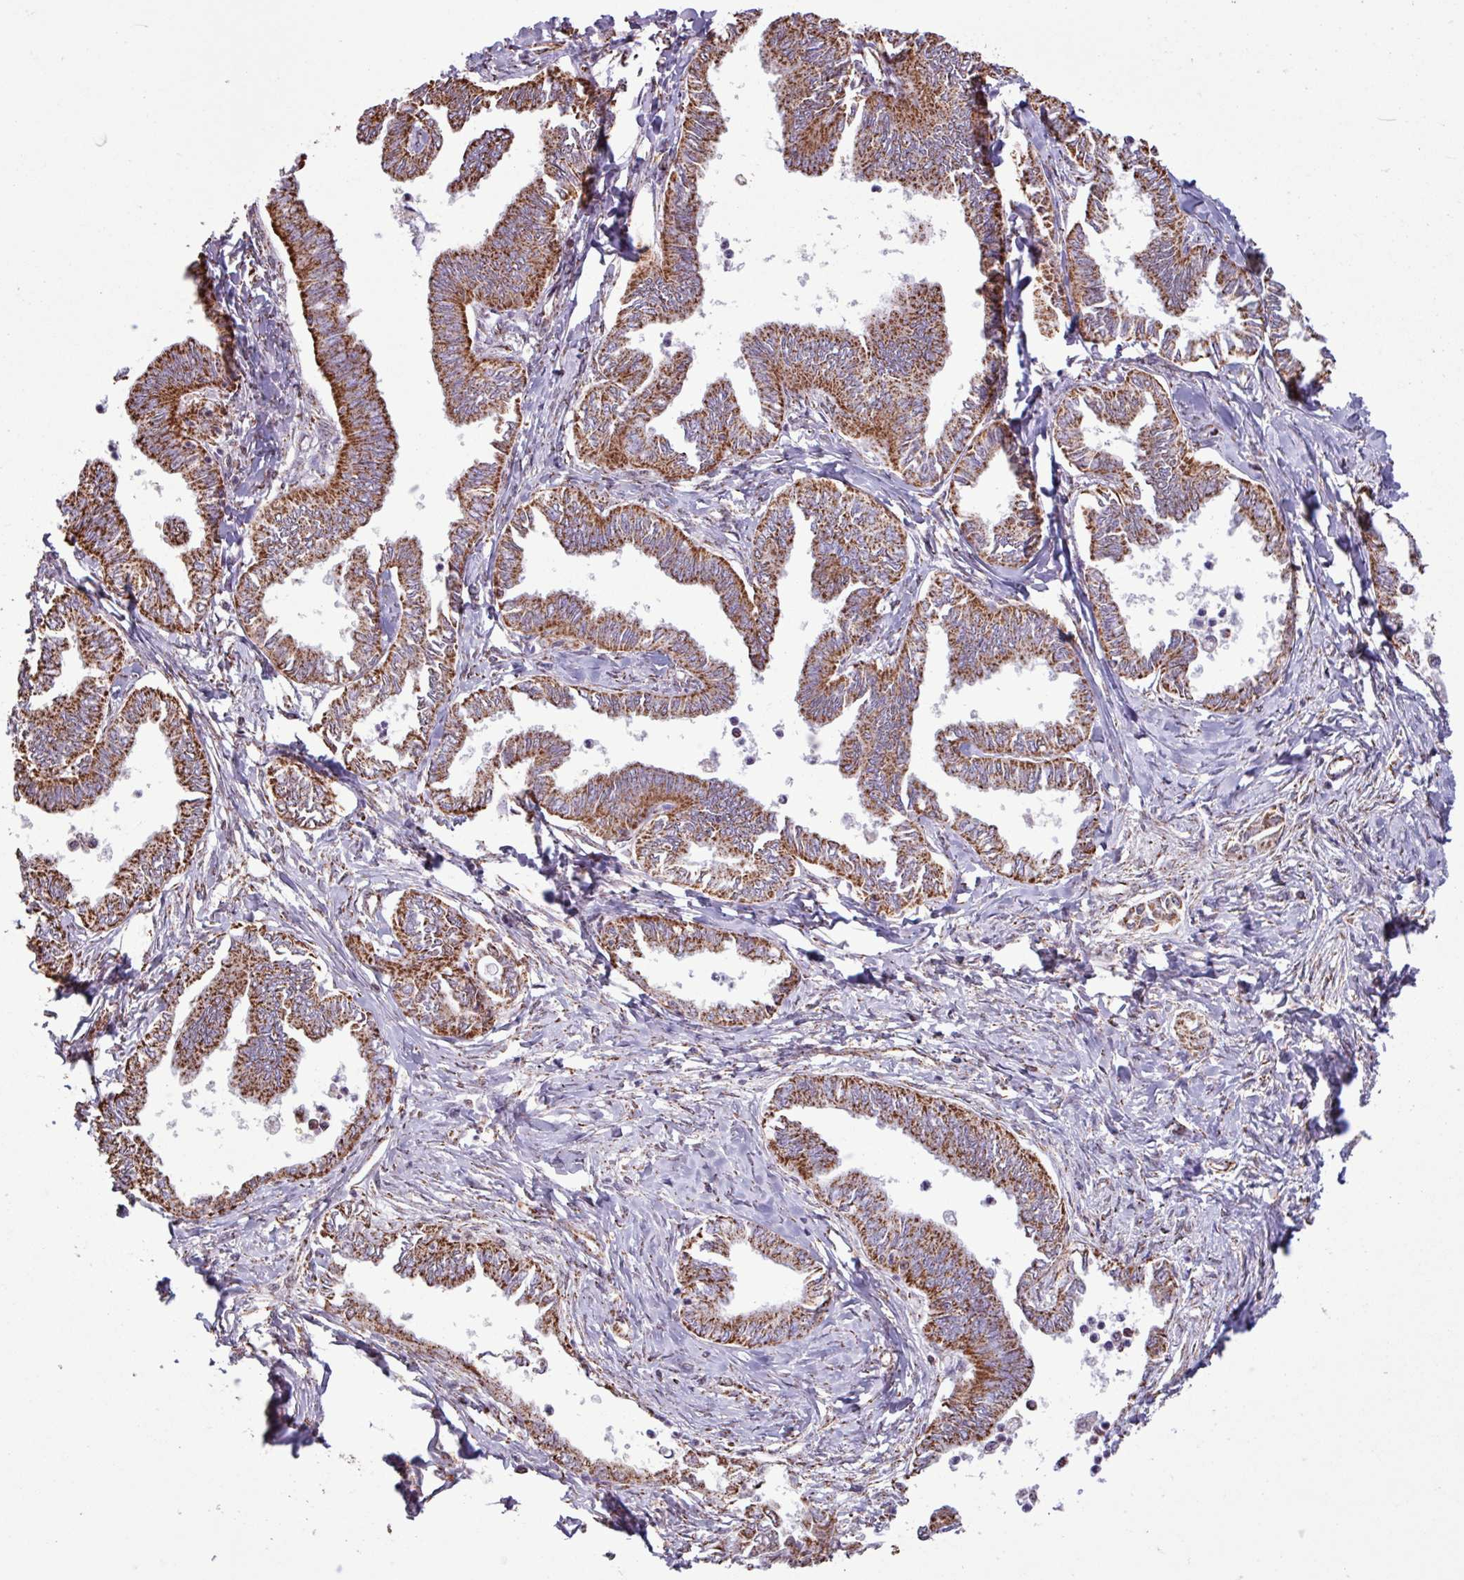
{"staining": {"intensity": "strong", "quantity": ">75%", "location": "cytoplasmic/membranous"}, "tissue": "ovarian cancer", "cell_type": "Tumor cells", "image_type": "cancer", "snomed": [{"axis": "morphology", "description": "Carcinoma, endometroid"}, {"axis": "topography", "description": "Ovary"}], "caption": "Protein analysis of ovarian endometroid carcinoma tissue displays strong cytoplasmic/membranous expression in about >75% of tumor cells. (DAB (3,3'-diaminobenzidine) IHC with brightfield microscopy, high magnification).", "gene": "ALG8", "patient": {"sex": "female", "age": 70}}